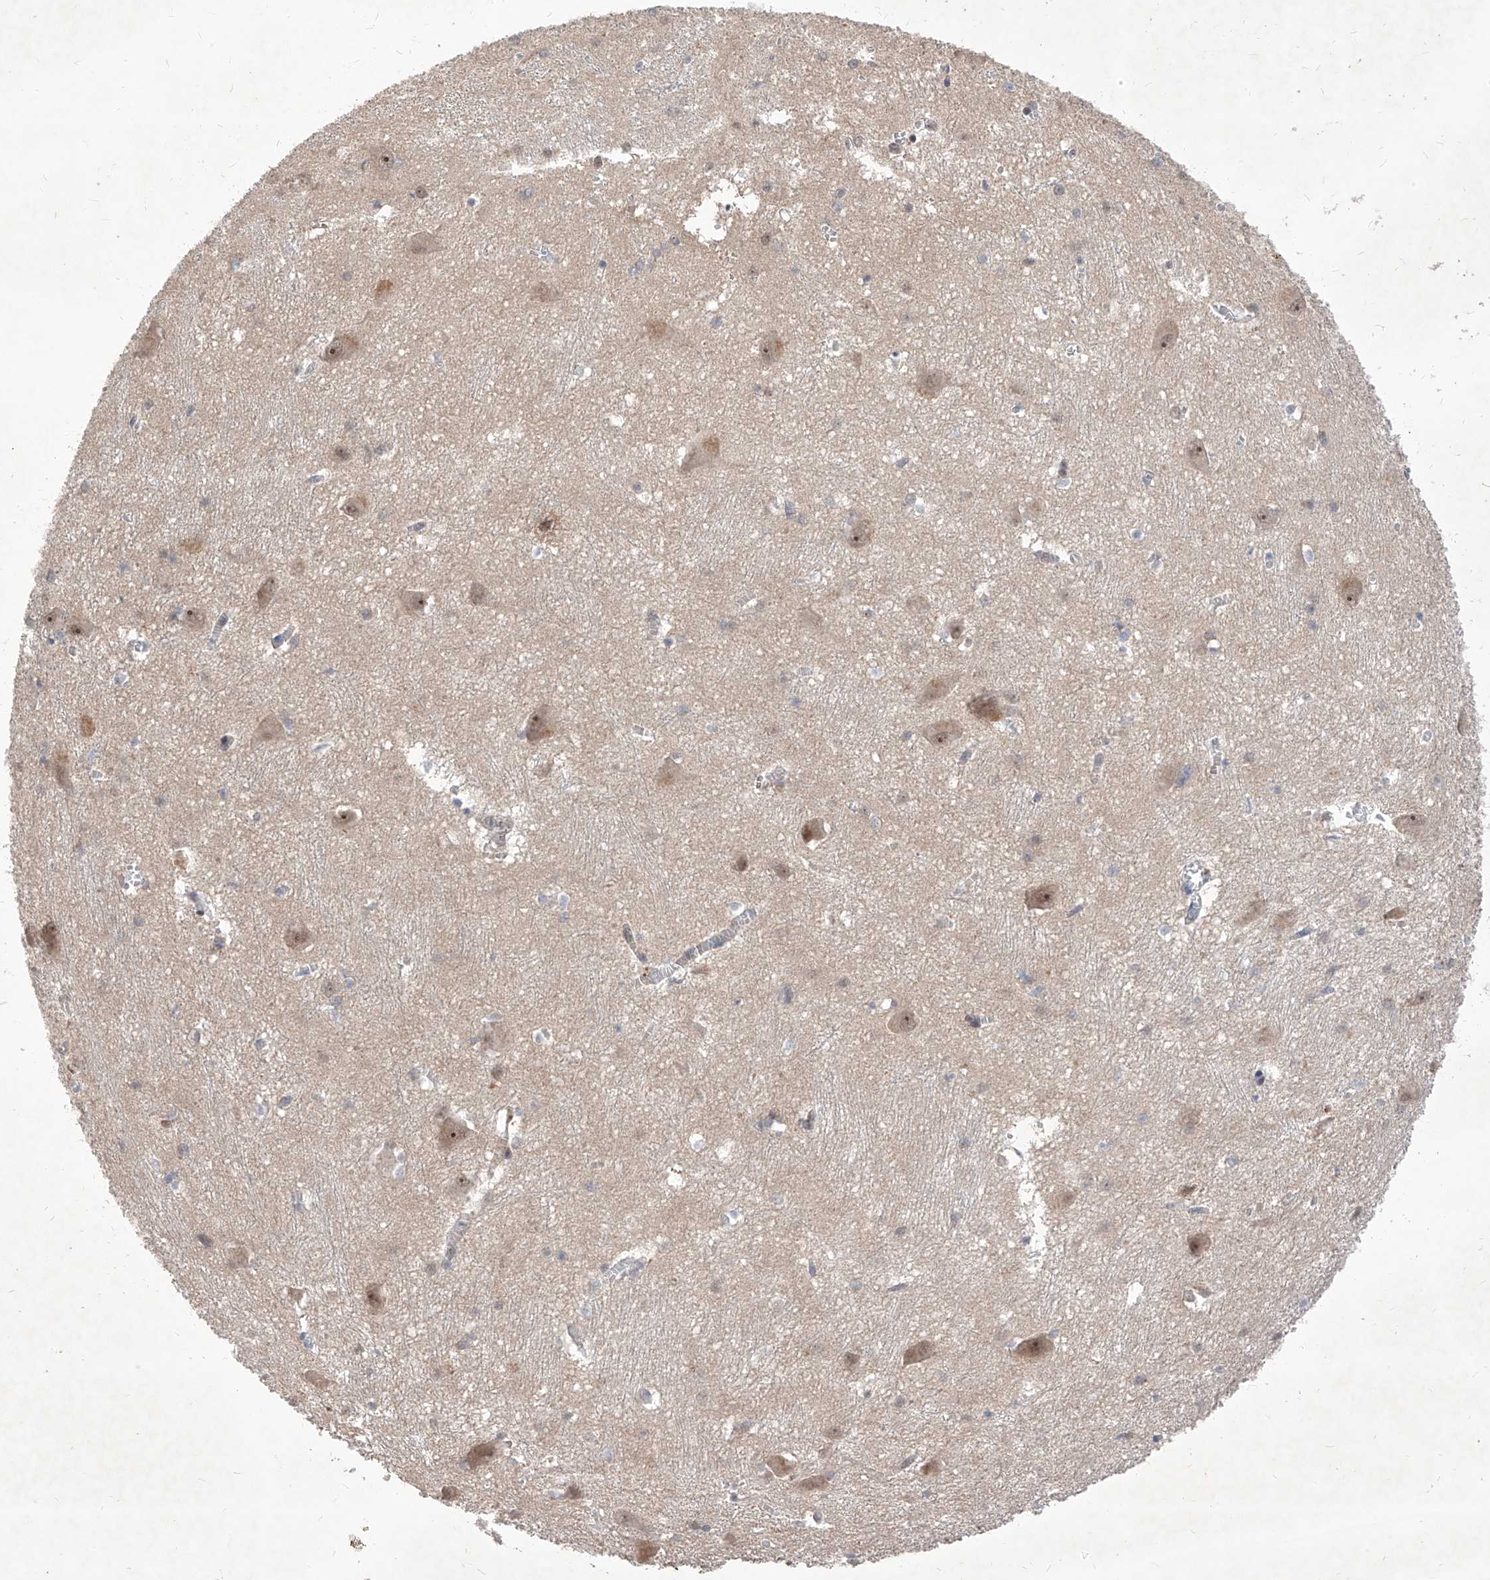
{"staining": {"intensity": "moderate", "quantity": "<25%", "location": "nuclear"}, "tissue": "caudate", "cell_type": "Glial cells", "image_type": "normal", "snomed": [{"axis": "morphology", "description": "Normal tissue, NOS"}, {"axis": "topography", "description": "Lateral ventricle wall"}], "caption": "IHC photomicrograph of benign caudate: human caudate stained using immunohistochemistry (IHC) shows low levels of moderate protein expression localized specifically in the nuclear of glial cells, appearing as a nuclear brown color.", "gene": "LGR4", "patient": {"sex": "male", "age": 37}}